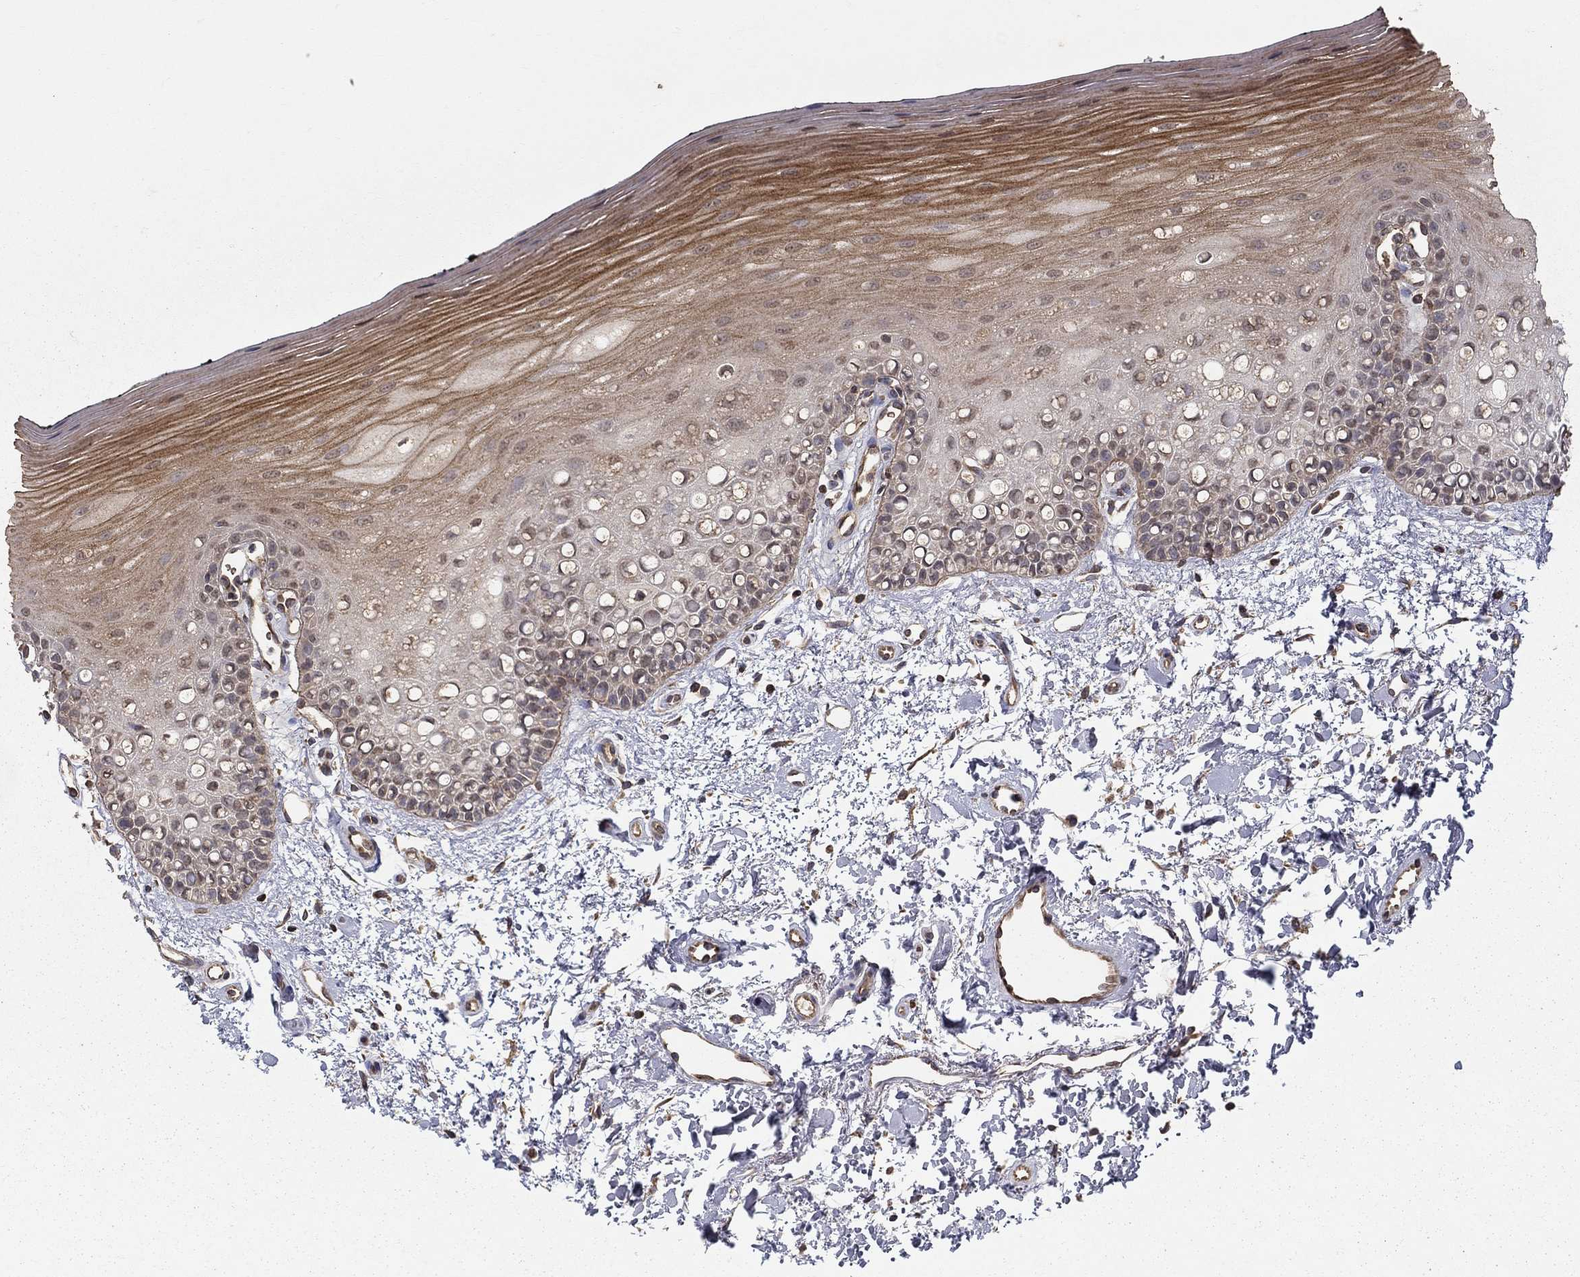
{"staining": {"intensity": "moderate", "quantity": "25%-75%", "location": "cytoplasmic/membranous"}, "tissue": "oral mucosa", "cell_type": "Squamous epithelial cells", "image_type": "normal", "snomed": [{"axis": "morphology", "description": "Normal tissue, NOS"}, {"axis": "topography", "description": "Oral tissue"}], "caption": "The micrograph reveals staining of unremarkable oral mucosa, revealing moderate cytoplasmic/membranous protein staining (brown color) within squamous epithelial cells. (Brightfield microscopy of DAB IHC at high magnification).", "gene": "SLC2A13", "patient": {"sex": "female", "age": 78}}